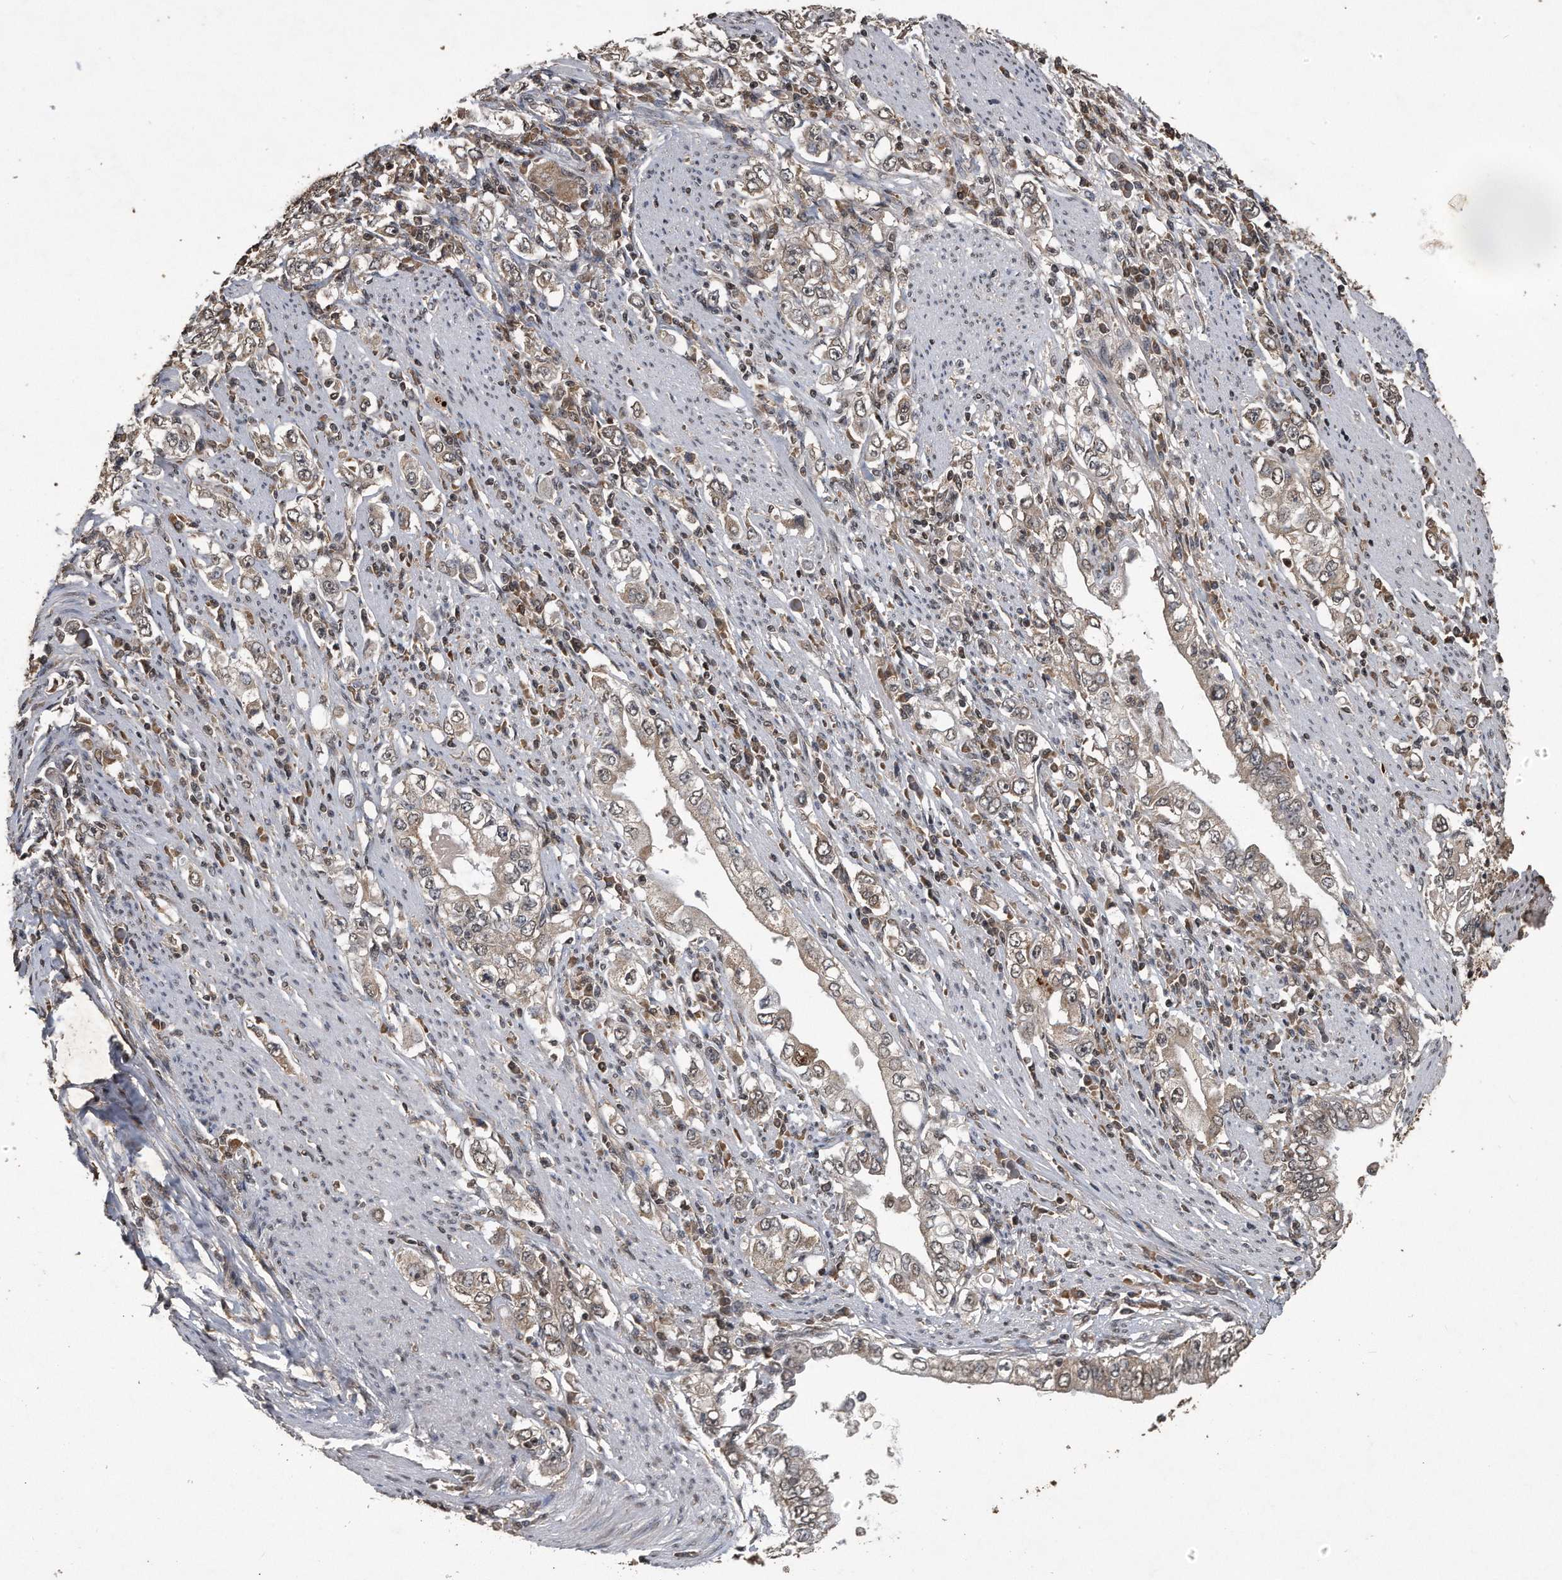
{"staining": {"intensity": "weak", "quantity": "25%-75%", "location": "nuclear"}, "tissue": "stomach cancer", "cell_type": "Tumor cells", "image_type": "cancer", "snomed": [{"axis": "morphology", "description": "Adenocarcinoma, NOS"}, {"axis": "topography", "description": "Stomach, lower"}], "caption": "Protein staining of stomach cancer (adenocarcinoma) tissue demonstrates weak nuclear expression in about 25%-75% of tumor cells. (Stains: DAB in brown, nuclei in blue, Microscopy: brightfield microscopy at high magnification).", "gene": "CRYZL1", "patient": {"sex": "female", "age": 72}}